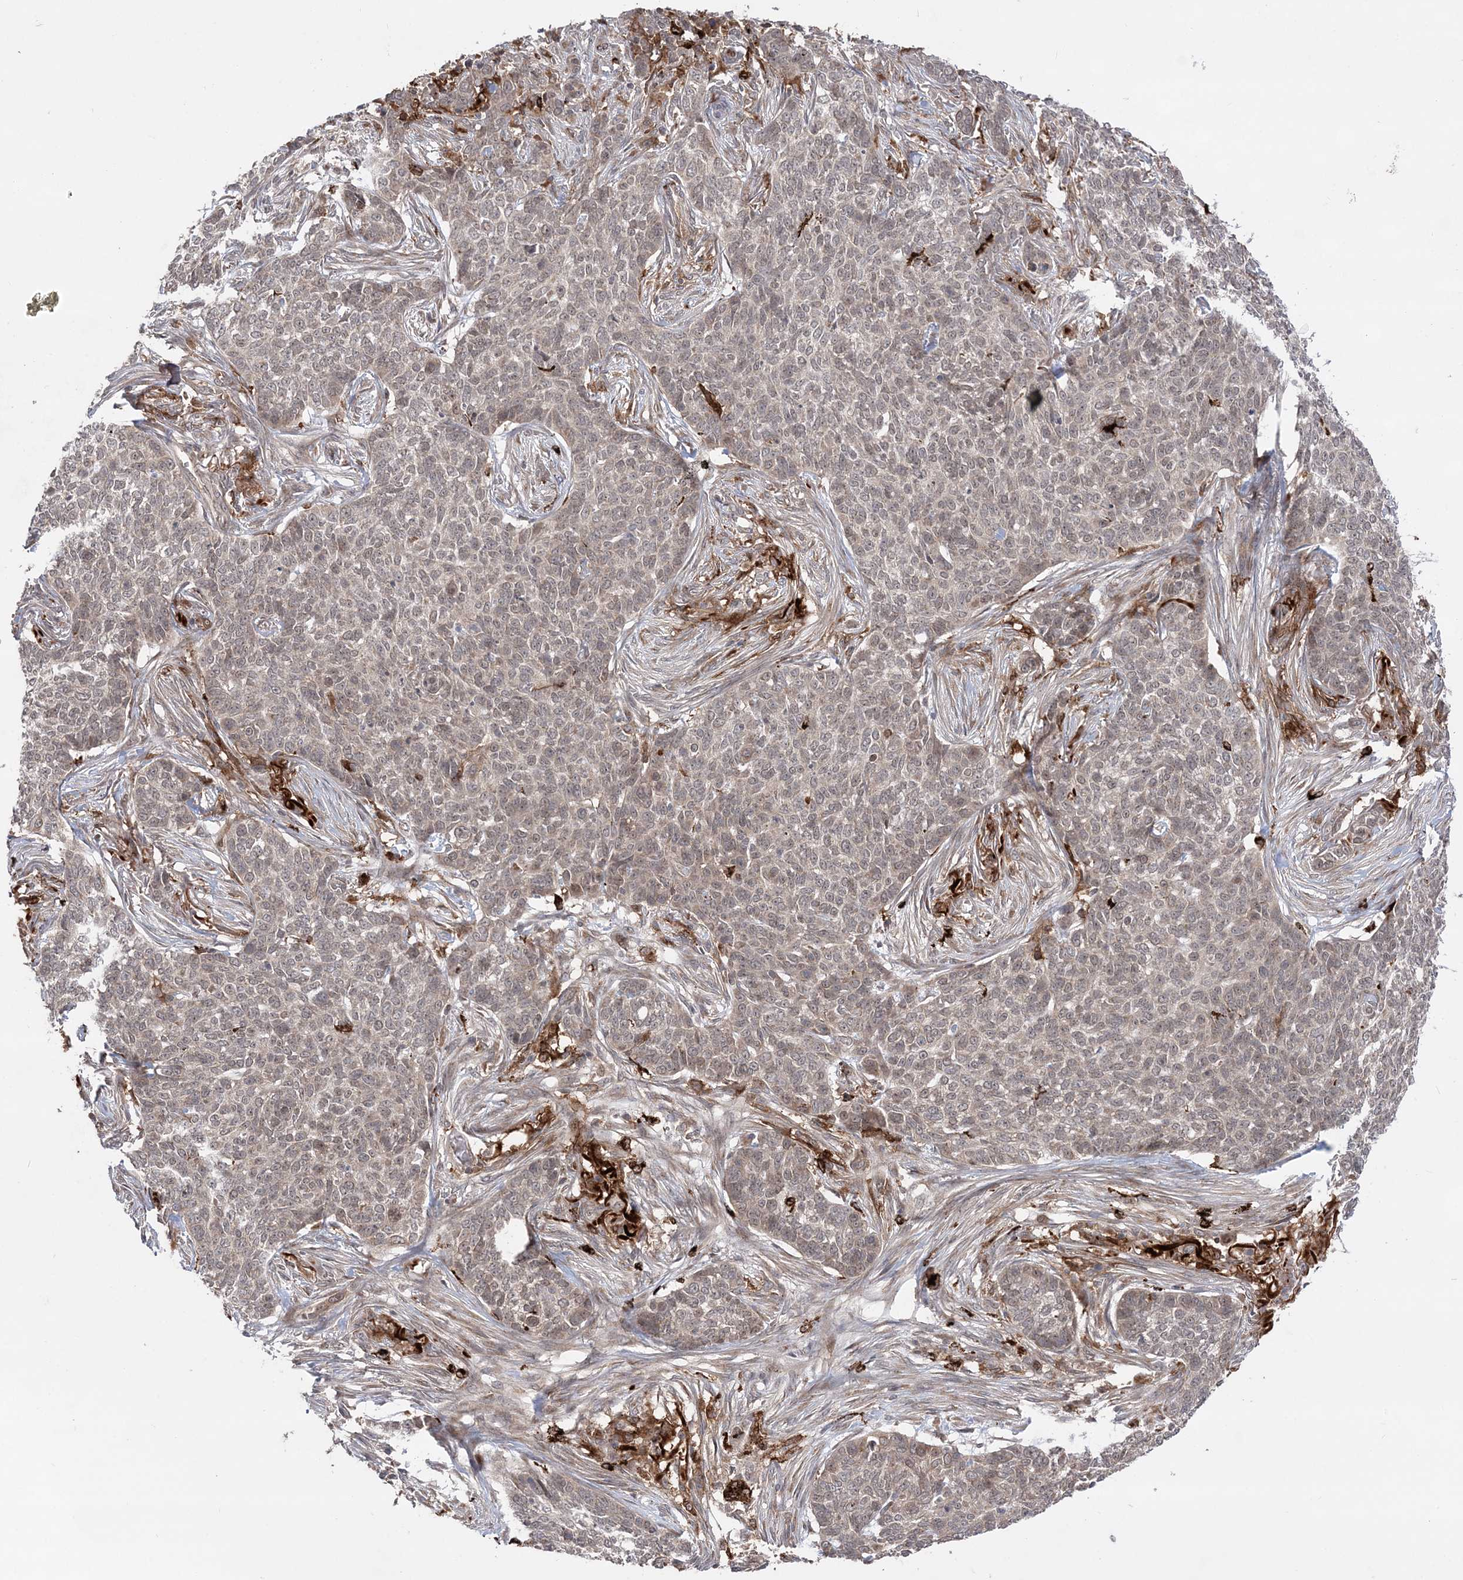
{"staining": {"intensity": "weak", "quantity": "<25%", "location": "cytoplasmic/membranous"}, "tissue": "skin cancer", "cell_type": "Tumor cells", "image_type": "cancer", "snomed": [{"axis": "morphology", "description": "Basal cell carcinoma"}, {"axis": "topography", "description": "Skin"}], "caption": "Immunohistochemical staining of skin basal cell carcinoma reveals no significant positivity in tumor cells. (IHC, brightfield microscopy, high magnification).", "gene": "ANAPC15", "patient": {"sex": "male", "age": 85}}